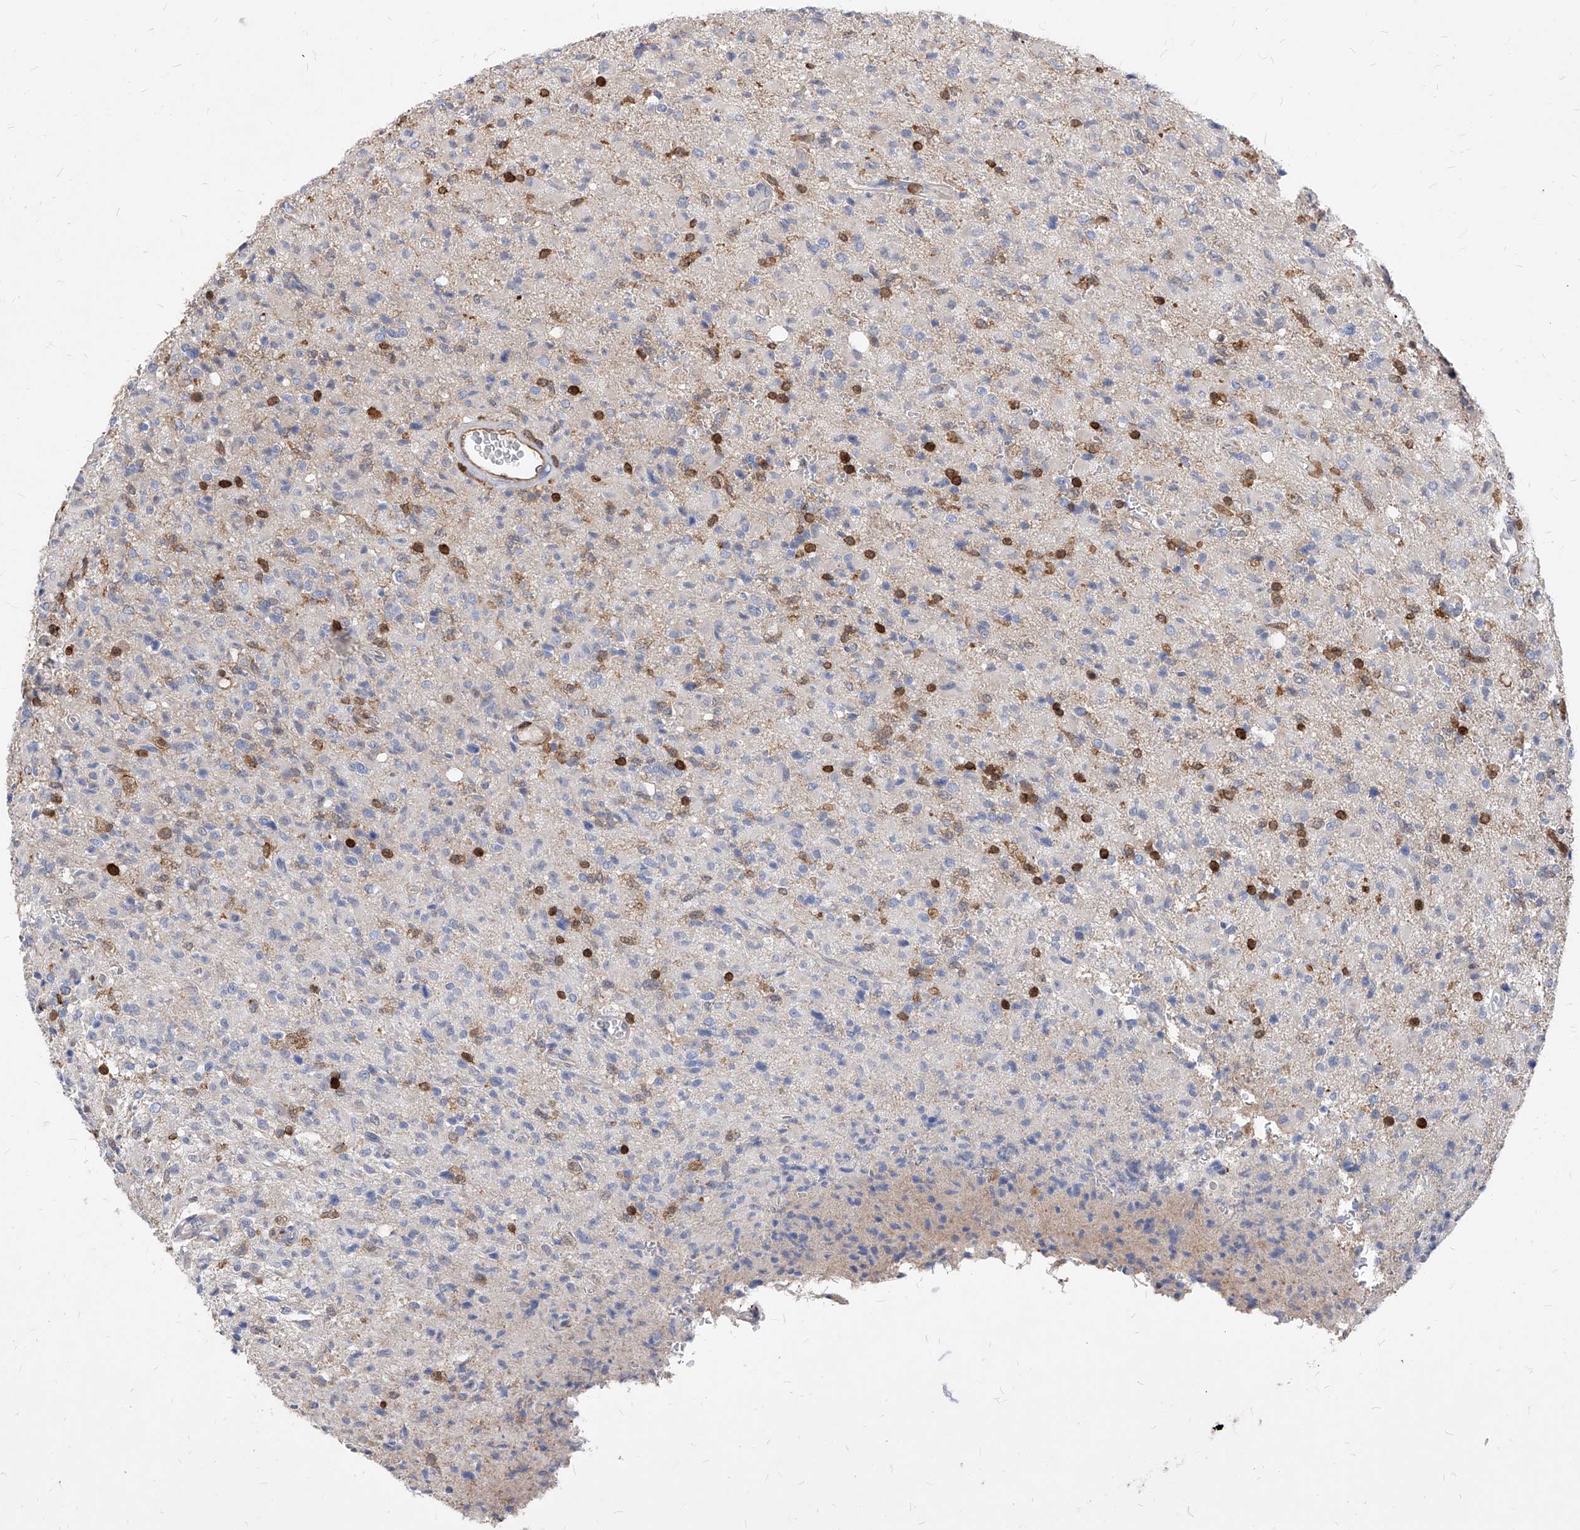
{"staining": {"intensity": "negative", "quantity": "none", "location": "none"}, "tissue": "glioma", "cell_type": "Tumor cells", "image_type": "cancer", "snomed": [{"axis": "morphology", "description": "Glioma, malignant, High grade"}, {"axis": "topography", "description": "Brain"}], "caption": "This is an IHC histopathology image of glioma. There is no expression in tumor cells.", "gene": "ABRACL", "patient": {"sex": "female", "age": 57}}